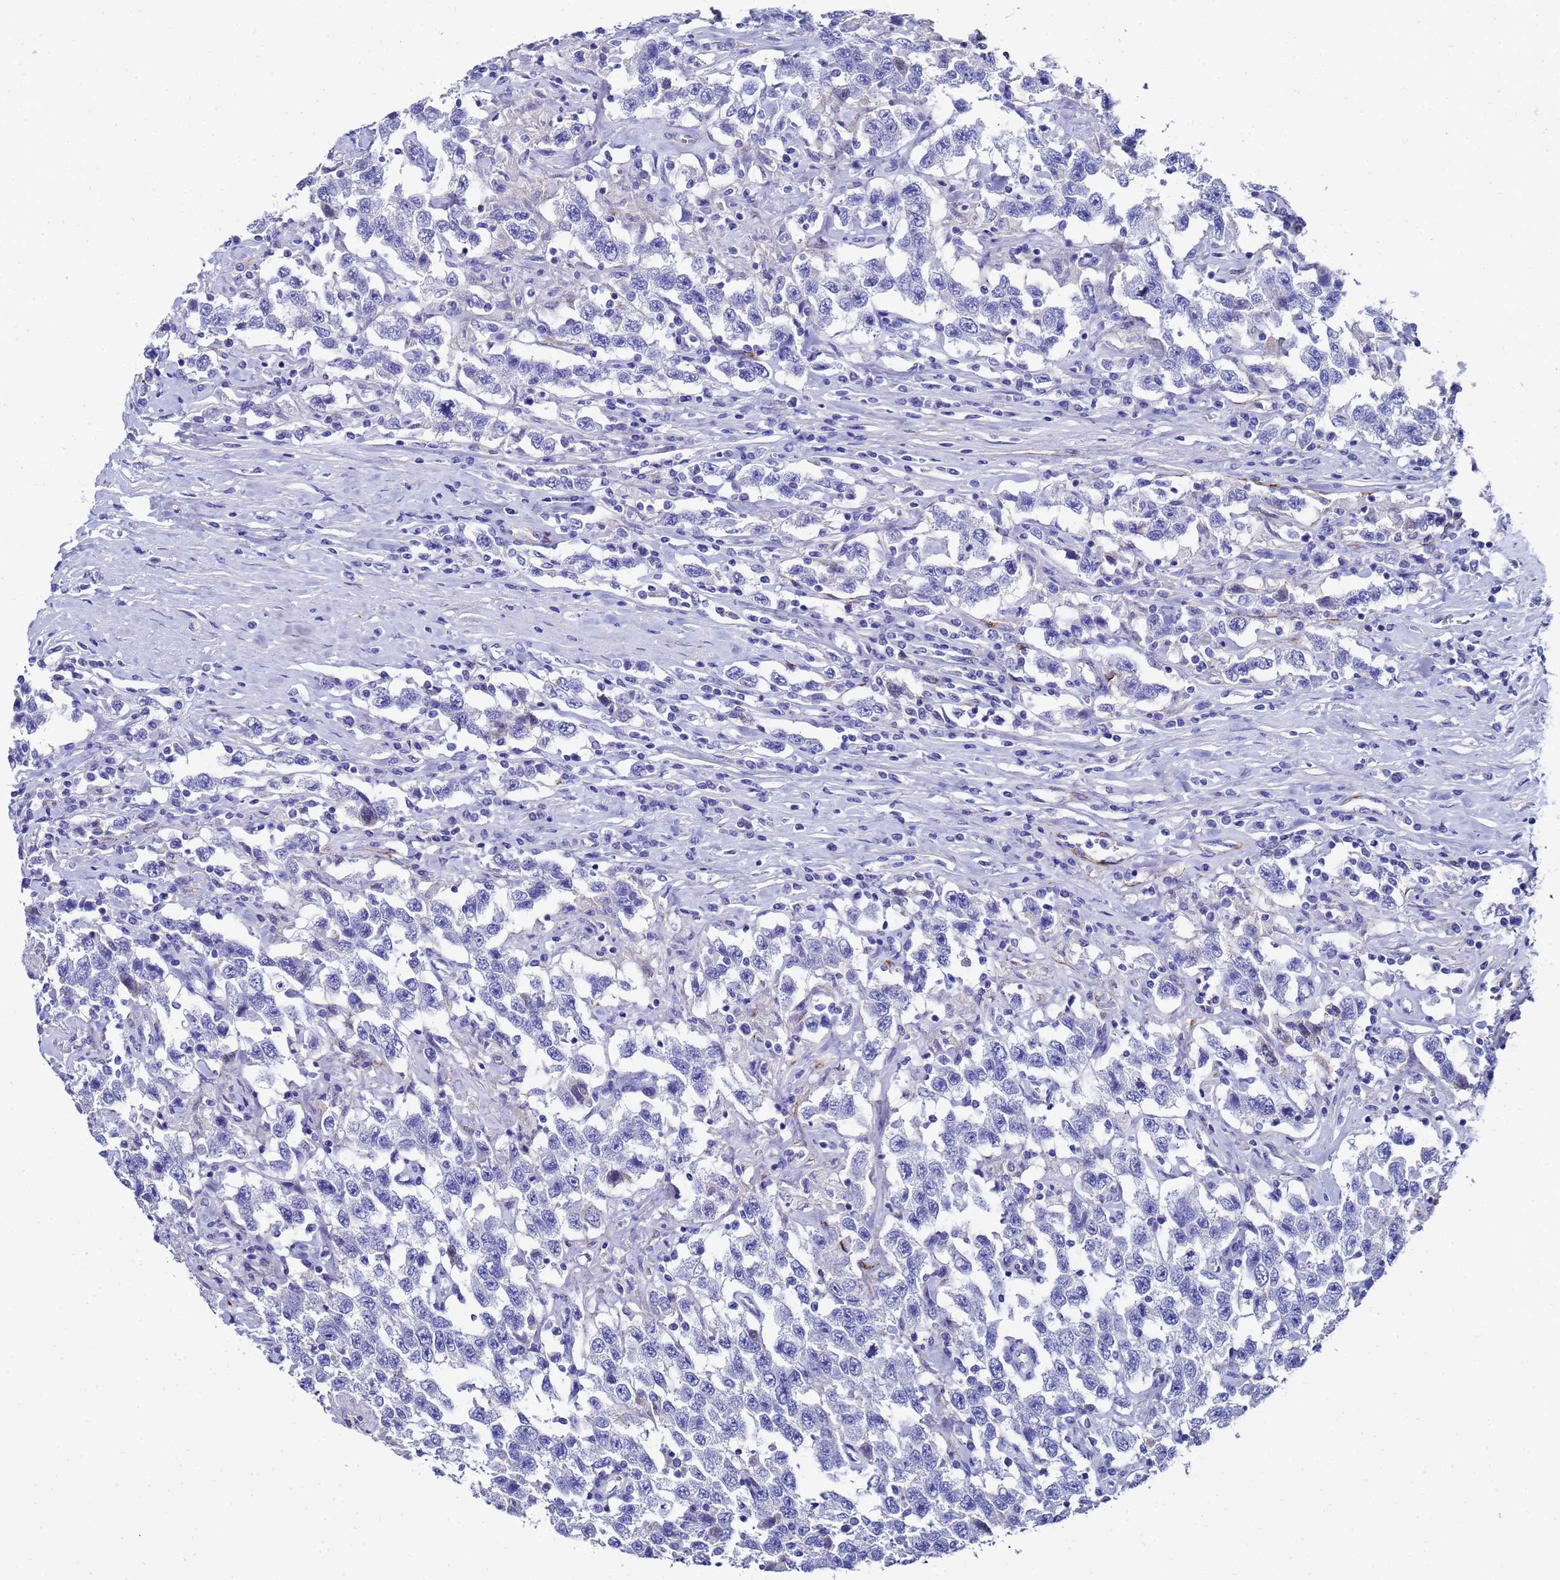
{"staining": {"intensity": "negative", "quantity": "none", "location": "none"}, "tissue": "testis cancer", "cell_type": "Tumor cells", "image_type": "cancer", "snomed": [{"axis": "morphology", "description": "Seminoma, NOS"}, {"axis": "topography", "description": "Testis"}], "caption": "Immunohistochemistry (IHC) micrograph of neoplastic tissue: human seminoma (testis) stained with DAB demonstrates no significant protein positivity in tumor cells.", "gene": "ADIPOQ", "patient": {"sex": "male", "age": 41}}